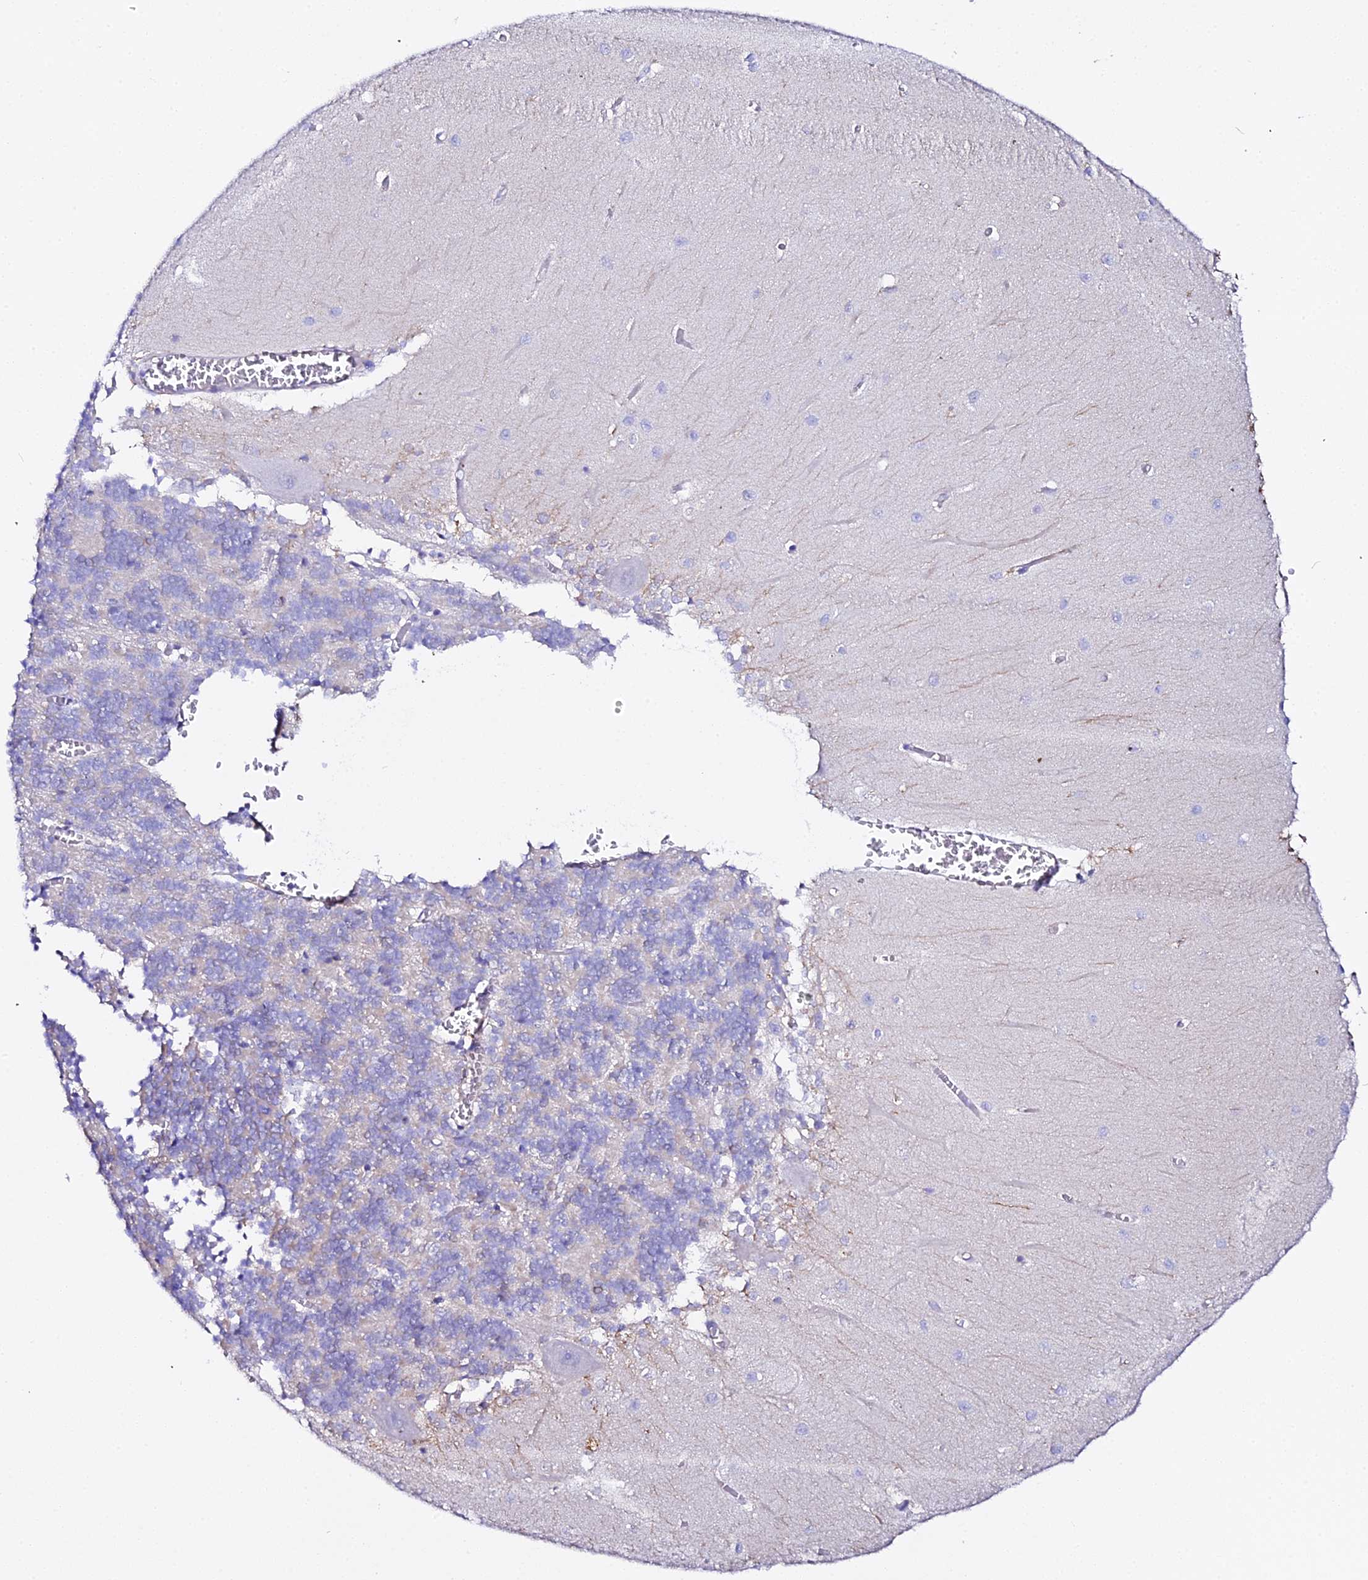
{"staining": {"intensity": "negative", "quantity": "none", "location": "none"}, "tissue": "cerebellum", "cell_type": "Cells in granular layer", "image_type": "normal", "snomed": [{"axis": "morphology", "description": "Normal tissue, NOS"}, {"axis": "topography", "description": "Cerebellum"}], "caption": "Immunohistochemistry image of benign cerebellum: cerebellum stained with DAB (3,3'-diaminobenzidine) displays no significant protein positivity in cells in granular layer.", "gene": "CFAP45", "patient": {"sex": "male", "age": 37}}